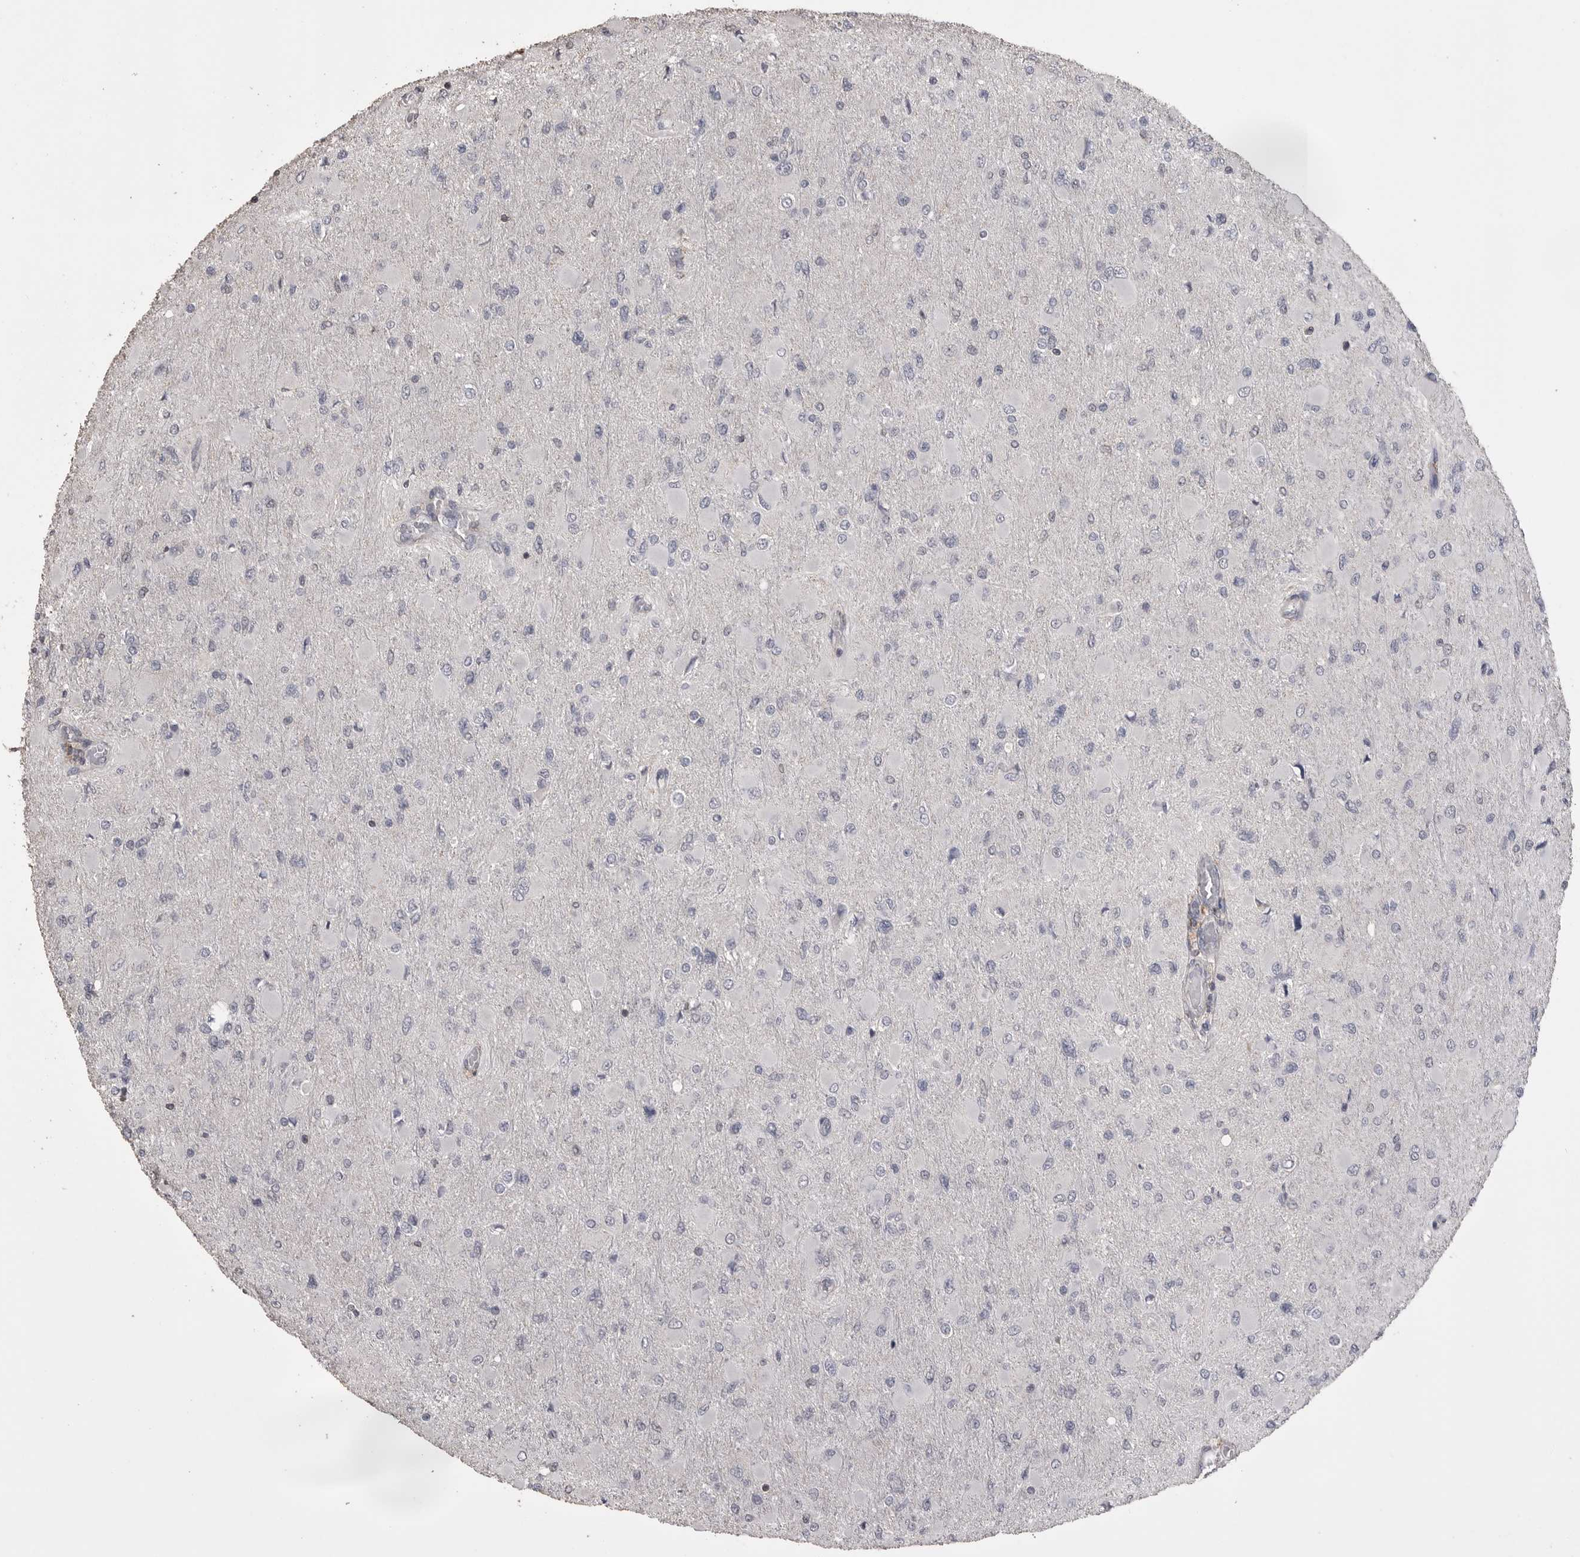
{"staining": {"intensity": "negative", "quantity": "none", "location": "none"}, "tissue": "glioma", "cell_type": "Tumor cells", "image_type": "cancer", "snomed": [{"axis": "morphology", "description": "Glioma, malignant, High grade"}, {"axis": "topography", "description": "Cerebral cortex"}], "caption": "Photomicrograph shows no significant protein positivity in tumor cells of glioma.", "gene": "MMP7", "patient": {"sex": "female", "age": 36}}